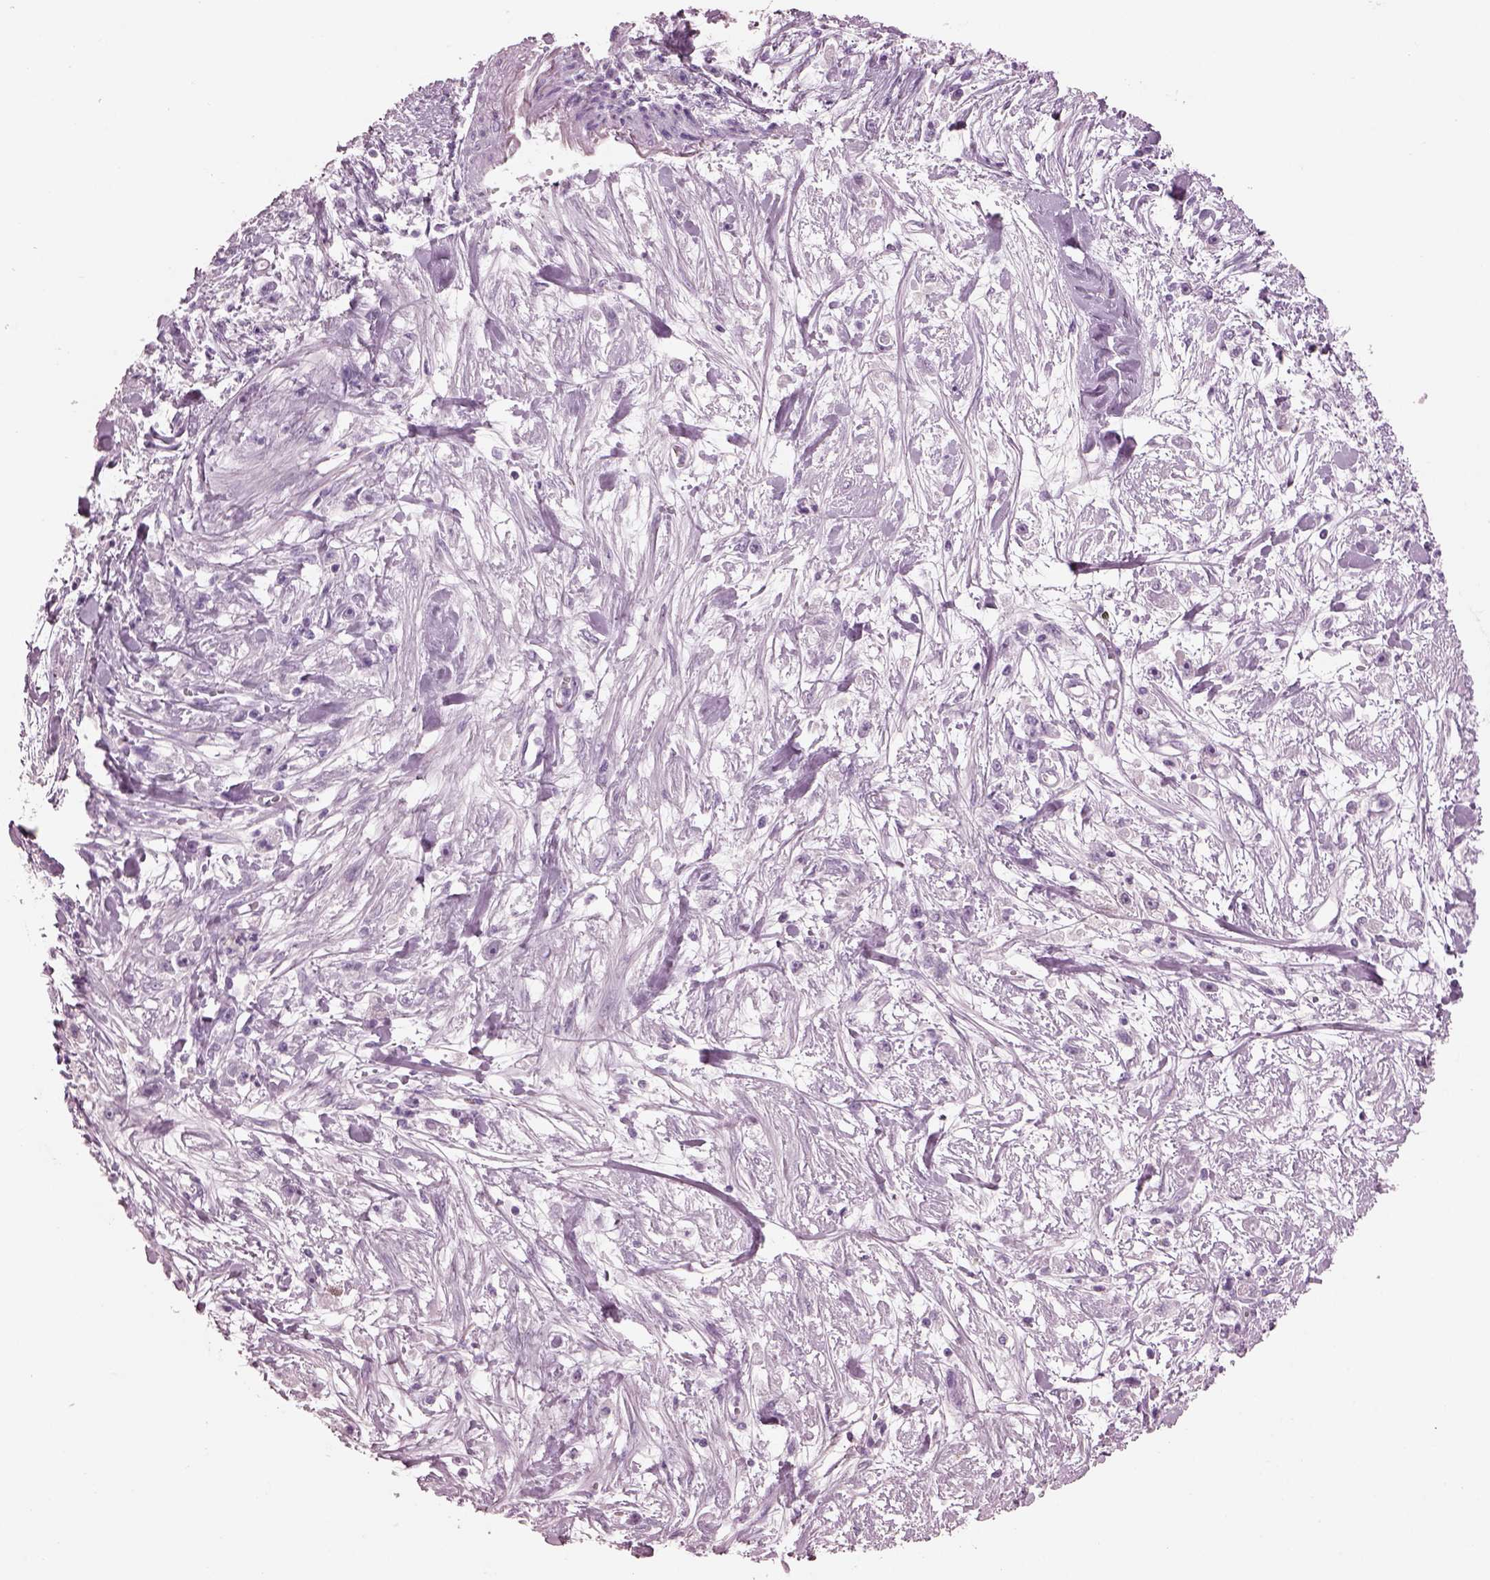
{"staining": {"intensity": "negative", "quantity": "none", "location": "none"}, "tissue": "stomach cancer", "cell_type": "Tumor cells", "image_type": "cancer", "snomed": [{"axis": "morphology", "description": "Adenocarcinoma, NOS"}, {"axis": "topography", "description": "Stomach"}], "caption": "There is no significant positivity in tumor cells of adenocarcinoma (stomach).", "gene": "CYLC1", "patient": {"sex": "female", "age": 59}}